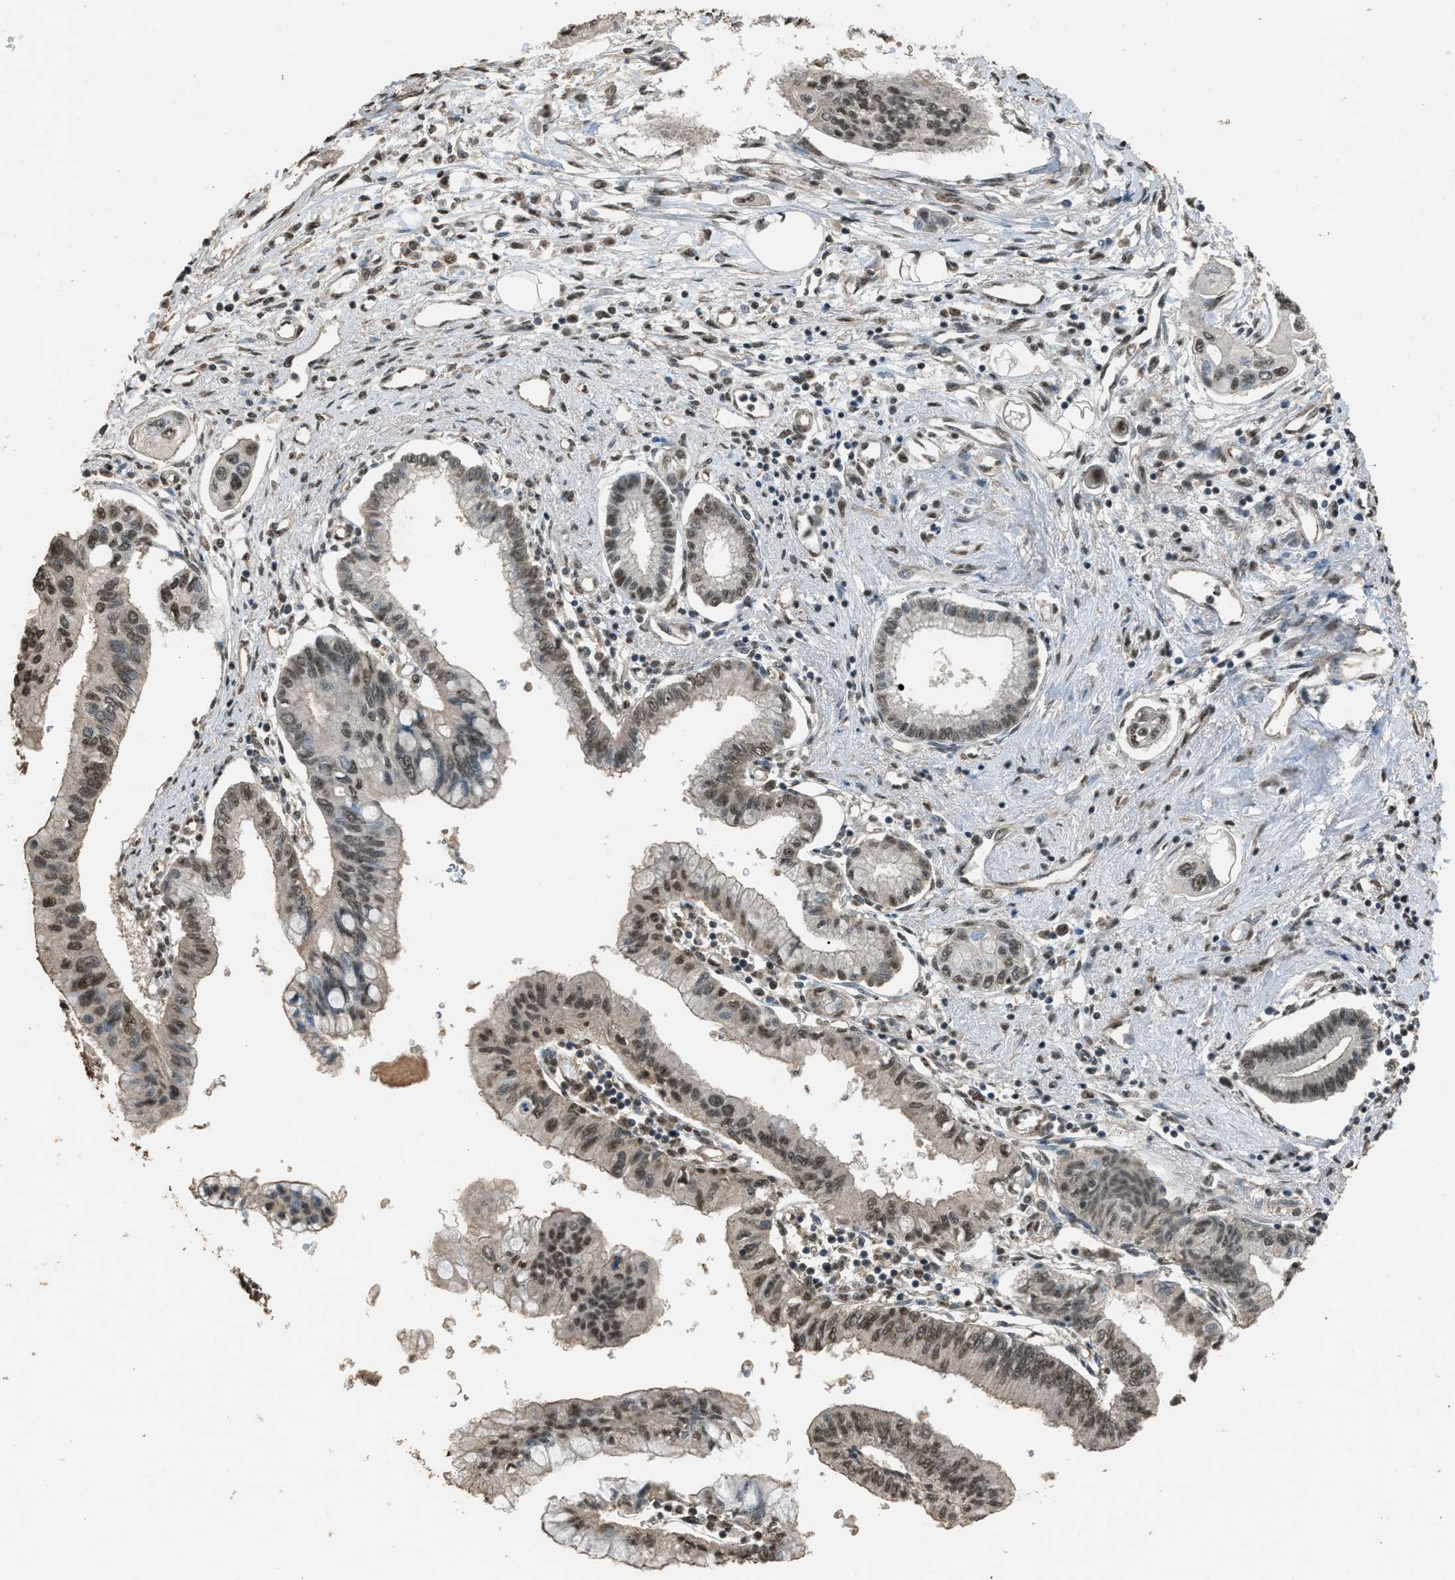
{"staining": {"intensity": "weak", "quantity": ">75%", "location": "nuclear"}, "tissue": "pancreatic cancer", "cell_type": "Tumor cells", "image_type": "cancer", "snomed": [{"axis": "morphology", "description": "Adenocarcinoma, NOS"}, {"axis": "topography", "description": "Pancreas"}], "caption": "A brown stain shows weak nuclear positivity of a protein in human pancreatic cancer (adenocarcinoma) tumor cells.", "gene": "SERTAD2", "patient": {"sex": "female", "age": 77}}